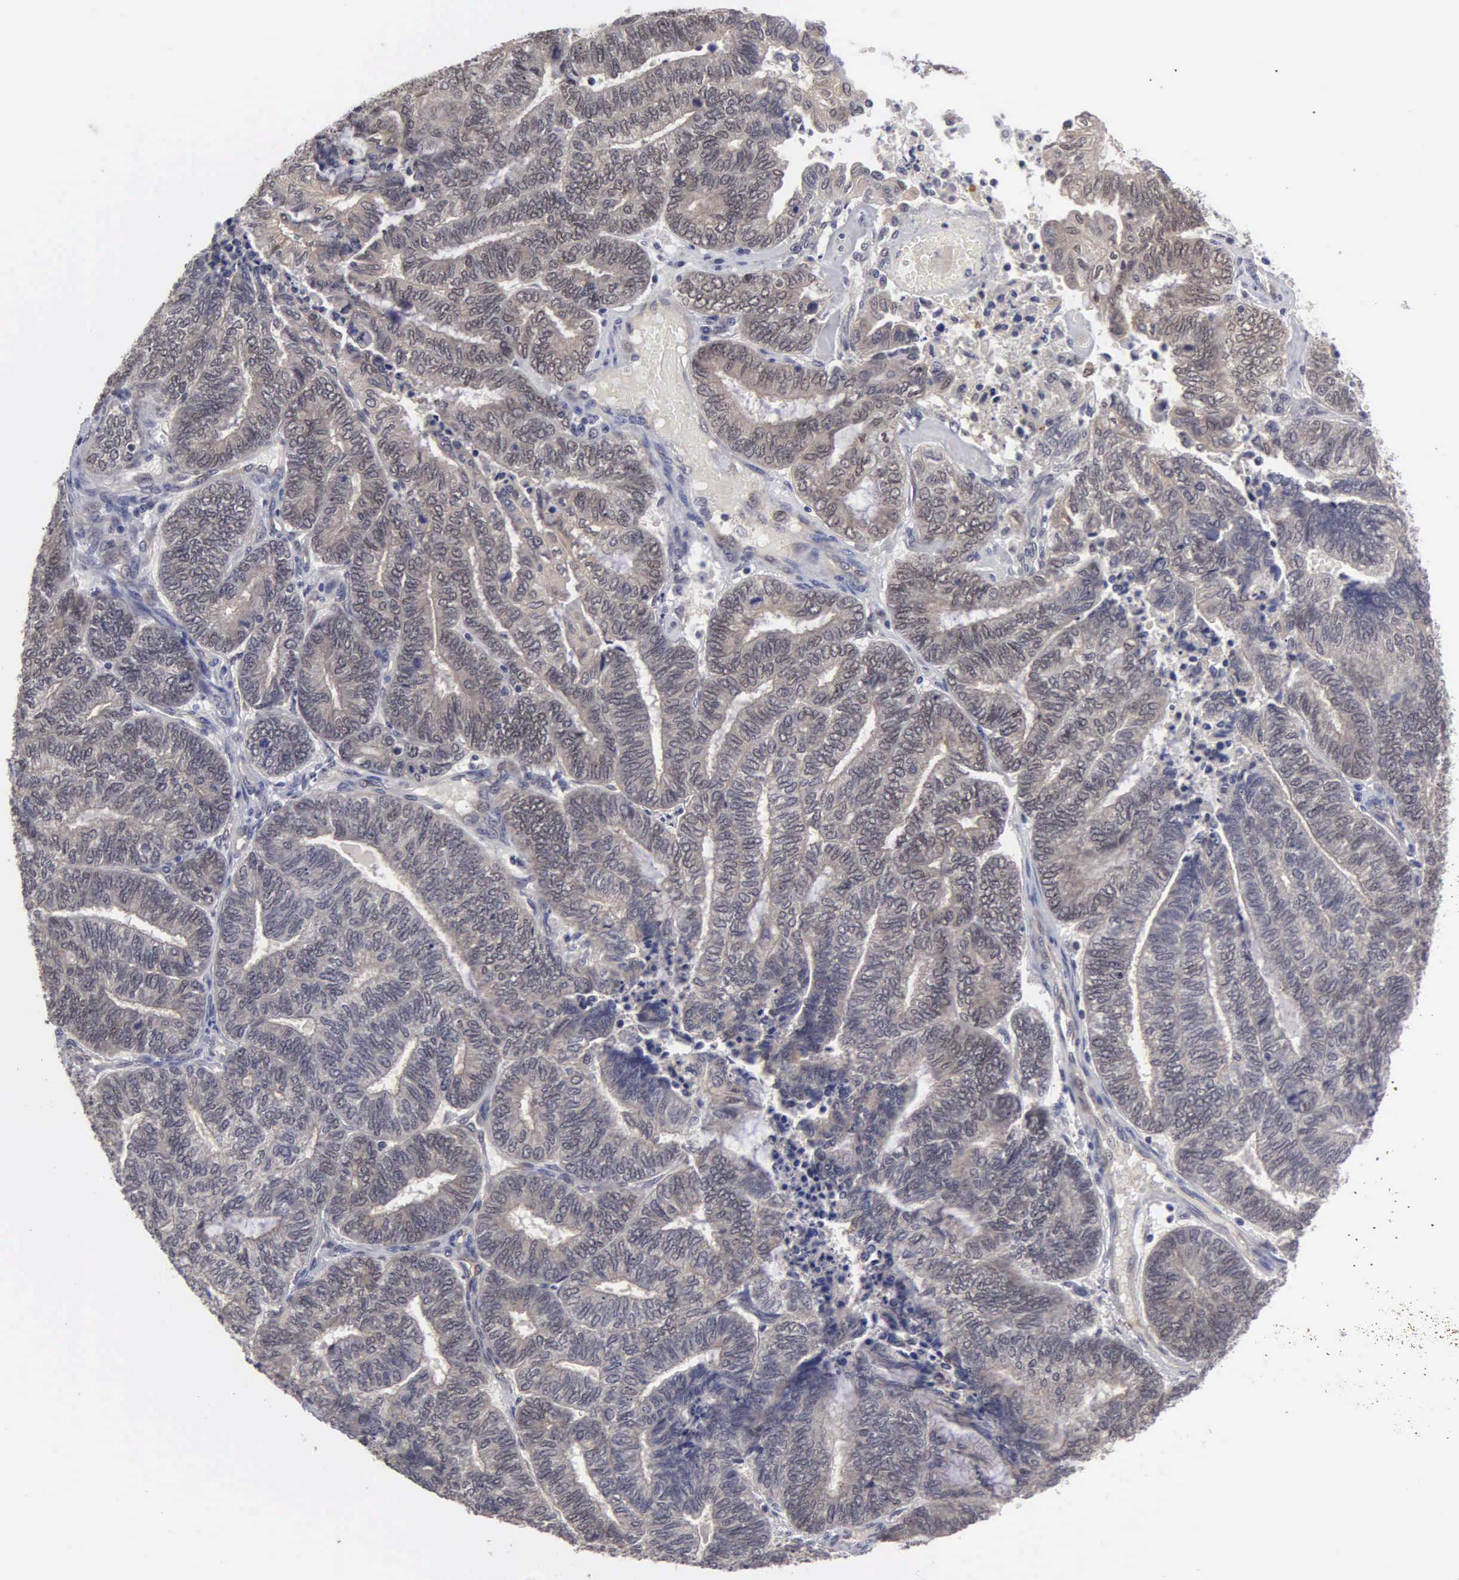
{"staining": {"intensity": "weak", "quantity": "<25%", "location": "cytoplasmic/membranous"}, "tissue": "endometrial cancer", "cell_type": "Tumor cells", "image_type": "cancer", "snomed": [{"axis": "morphology", "description": "Adenocarcinoma, NOS"}, {"axis": "topography", "description": "Uterus"}, {"axis": "topography", "description": "Endometrium"}], "caption": "This is a histopathology image of immunohistochemistry staining of adenocarcinoma (endometrial), which shows no staining in tumor cells. (IHC, brightfield microscopy, high magnification).", "gene": "ZBTB33", "patient": {"sex": "female", "age": 70}}